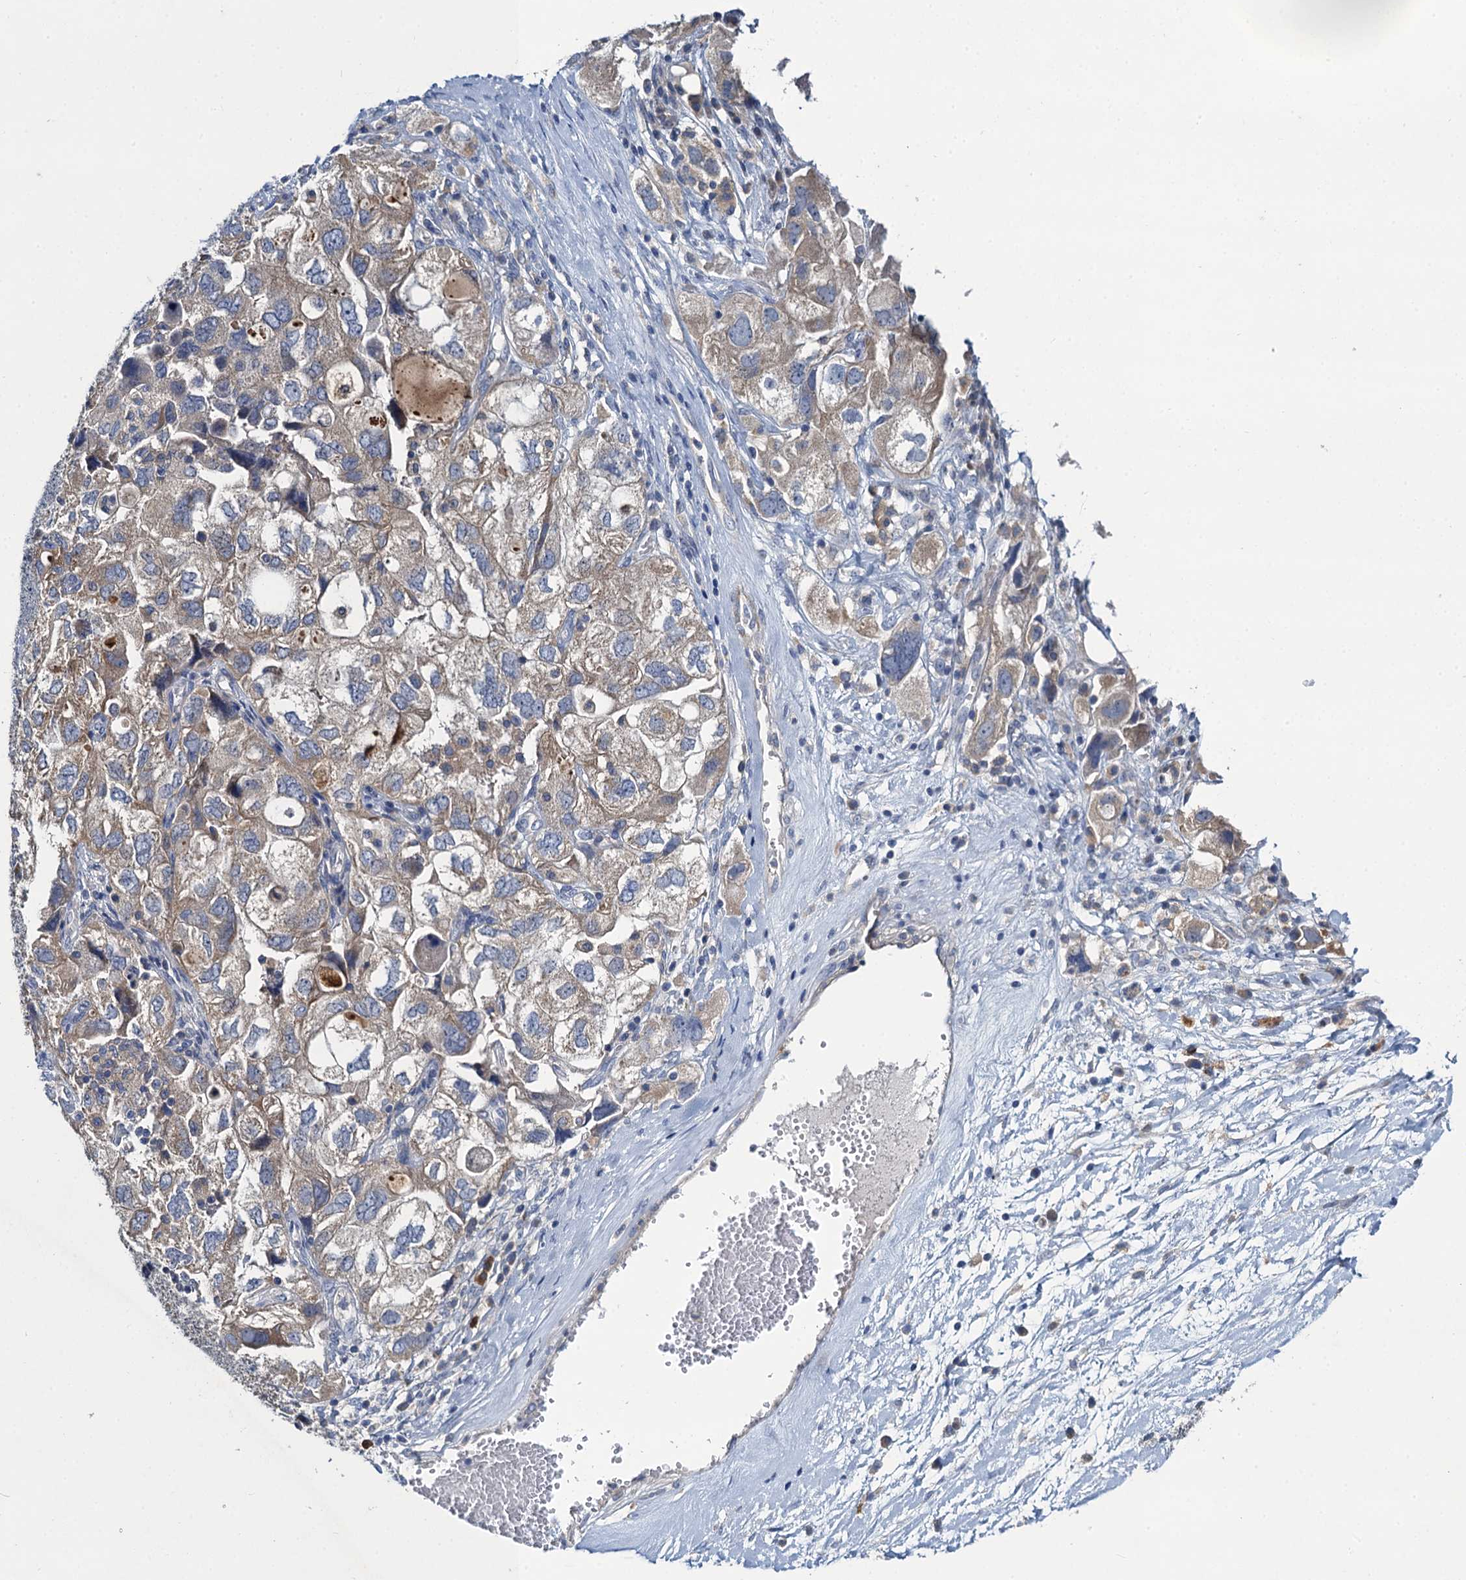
{"staining": {"intensity": "weak", "quantity": ">75%", "location": "cytoplasmic/membranous"}, "tissue": "ovarian cancer", "cell_type": "Tumor cells", "image_type": "cancer", "snomed": [{"axis": "morphology", "description": "Carcinoma, NOS"}, {"axis": "morphology", "description": "Cystadenocarcinoma, serous, NOS"}, {"axis": "topography", "description": "Ovary"}], "caption": "Human serous cystadenocarcinoma (ovarian) stained for a protein (brown) displays weak cytoplasmic/membranous positive expression in about >75% of tumor cells.", "gene": "SNAP29", "patient": {"sex": "female", "age": 69}}